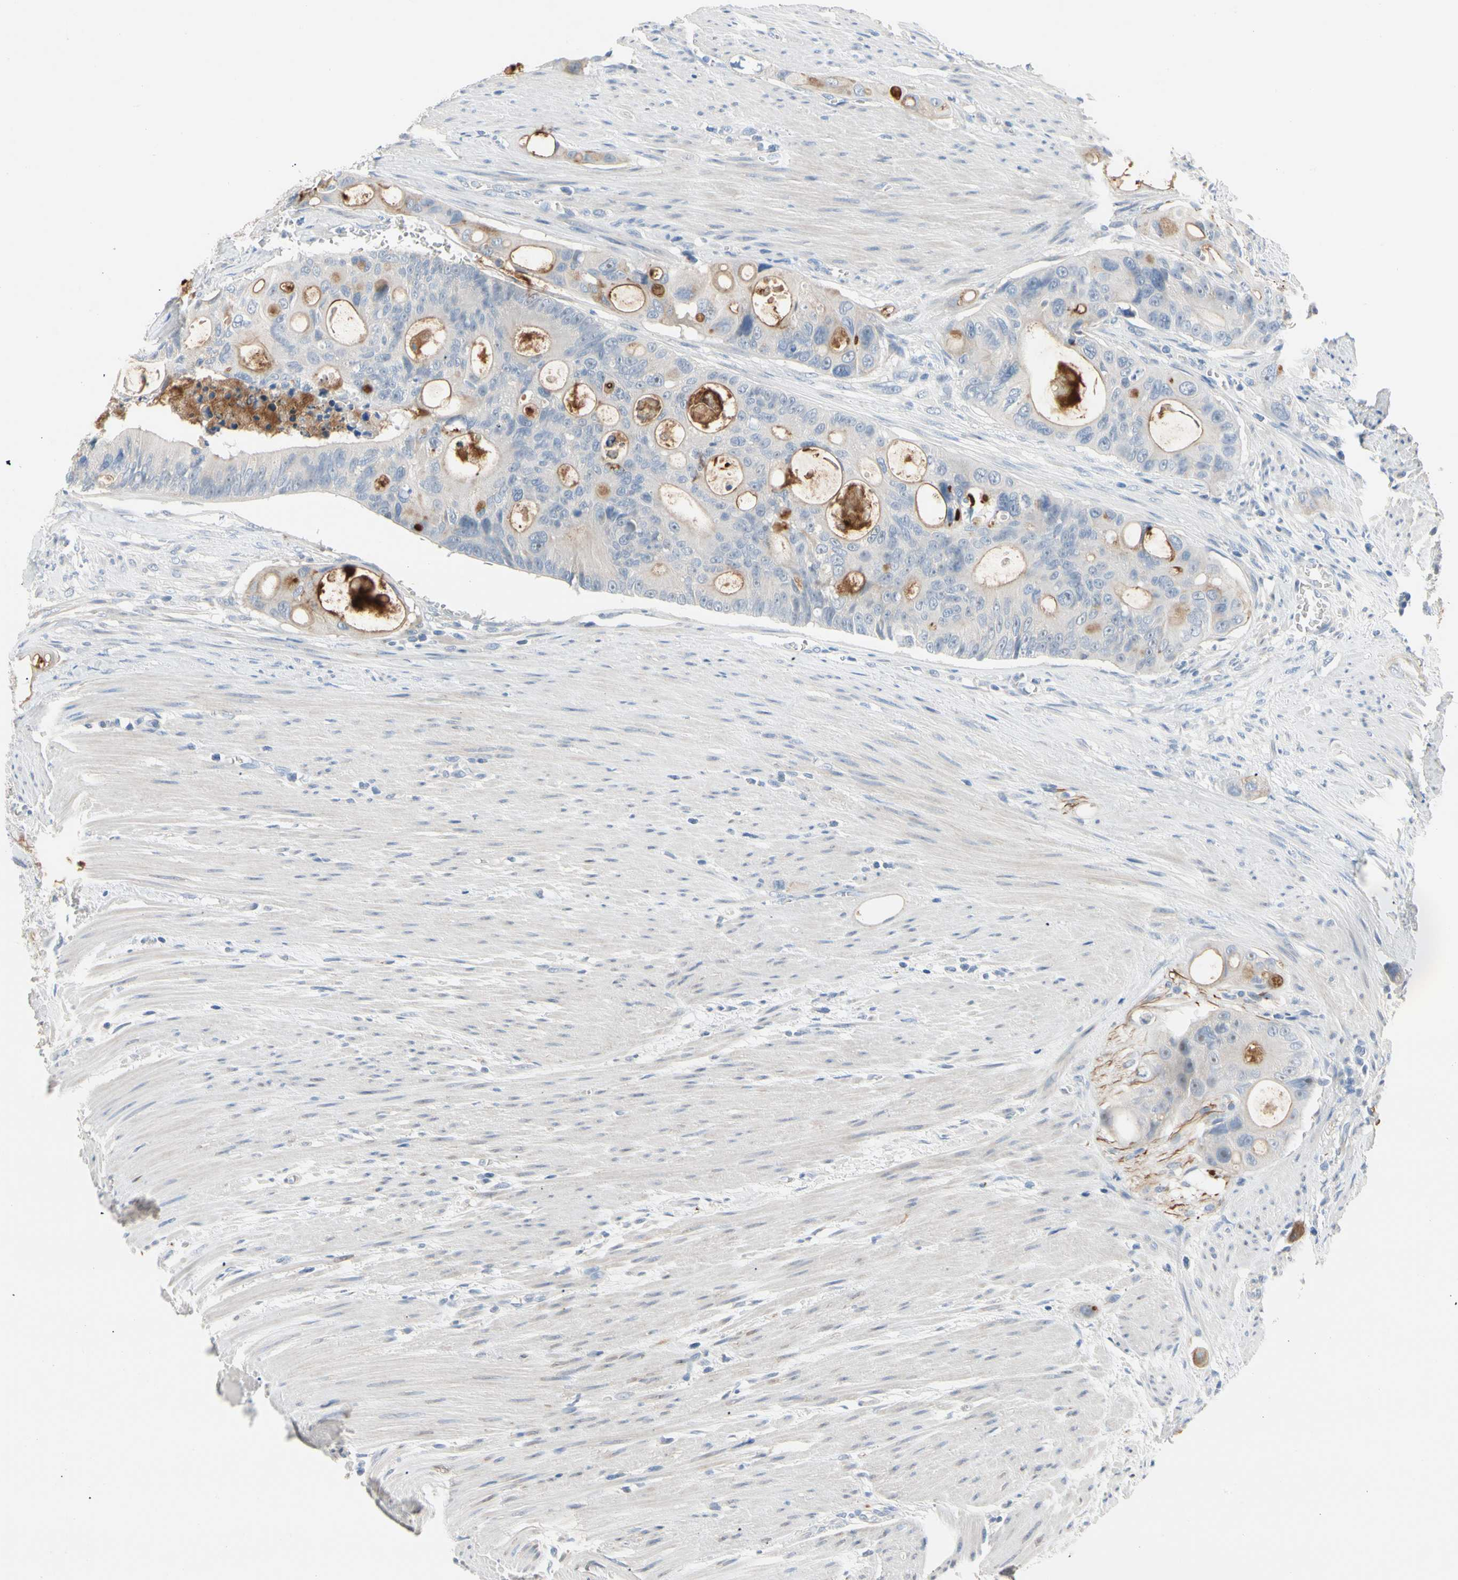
{"staining": {"intensity": "moderate", "quantity": "<25%", "location": "cytoplasmic/membranous"}, "tissue": "colorectal cancer", "cell_type": "Tumor cells", "image_type": "cancer", "snomed": [{"axis": "morphology", "description": "Adenocarcinoma, NOS"}, {"axis": "topography", "description": "Colon"}], "caption": "Immunohistochemical staining of adenocarcinoma (colorectal) reveals low levels of moderate cytoplasmic/membranous protein positivity in approximately <25% of tumor cells.", "gene": "MARK1", "patient": {"sex": "female", "age": 57}}